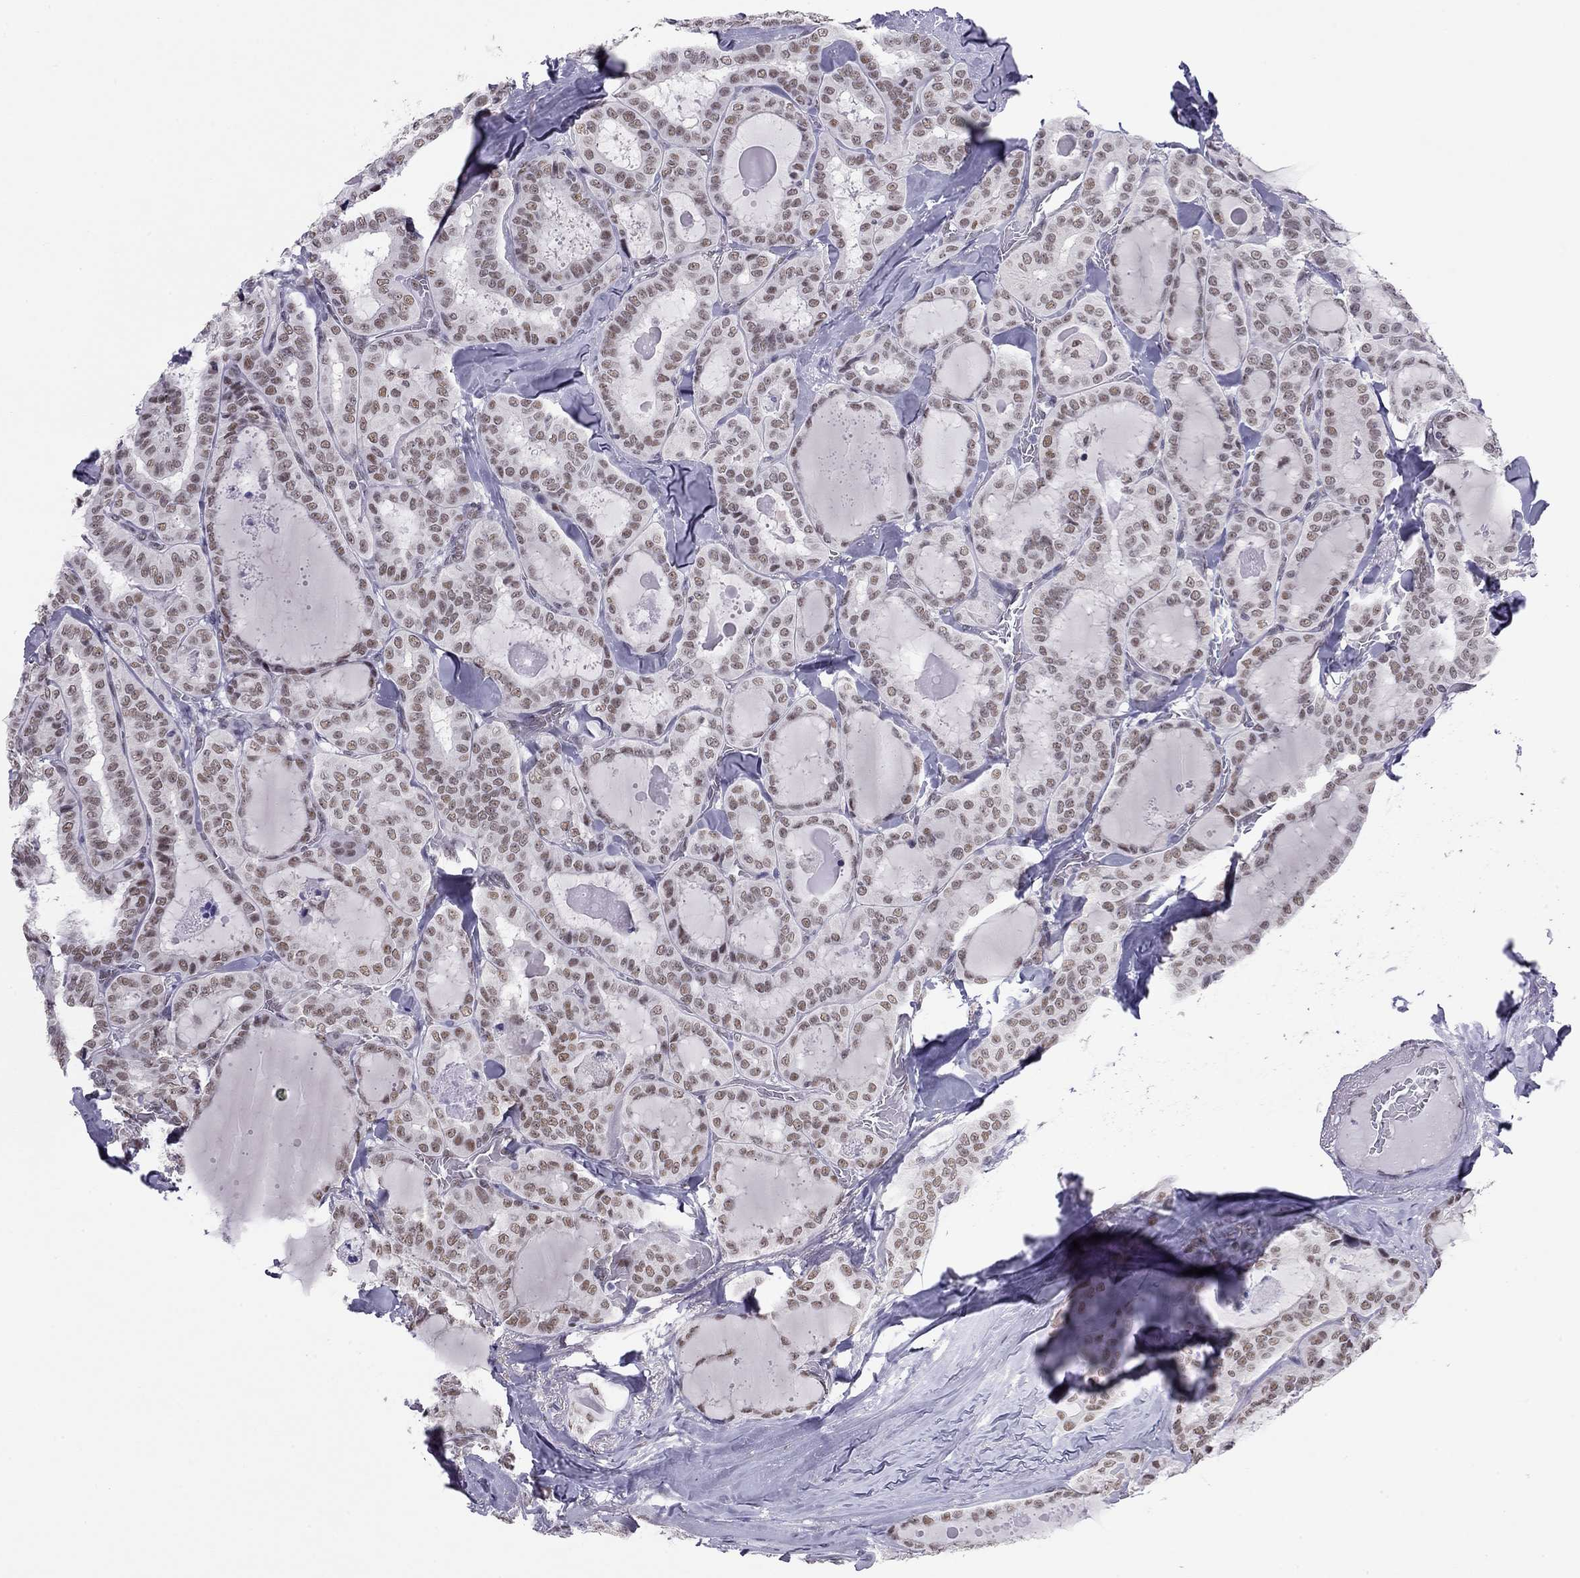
{"staining": {"intensity": "moderate", "quantity": ">75%", "location": "nuclear"}, "tissue": "thyroid cancer", "cell_type": "Tumor cells", "image_type": "cancer", "snomed": [{"axis": "morphology", "description": "Papillary adenocarcinoma, NOS"}, {"axis": "topography", "description": "Thyroid gland"}], "caption": "IHC staining of papillary adenocarcinoma (thyroid), which displays medium levels of moderate nuclear staining in approximately >75% of tumor cells indicating moderate nuclear protein staining. The staining was performed using DAB (brown) for protein detection and nuclei were counterstained in hematoxylin (blue).", "gene": "DOT1L", "patient": {"sex": "female", "age": 39}}